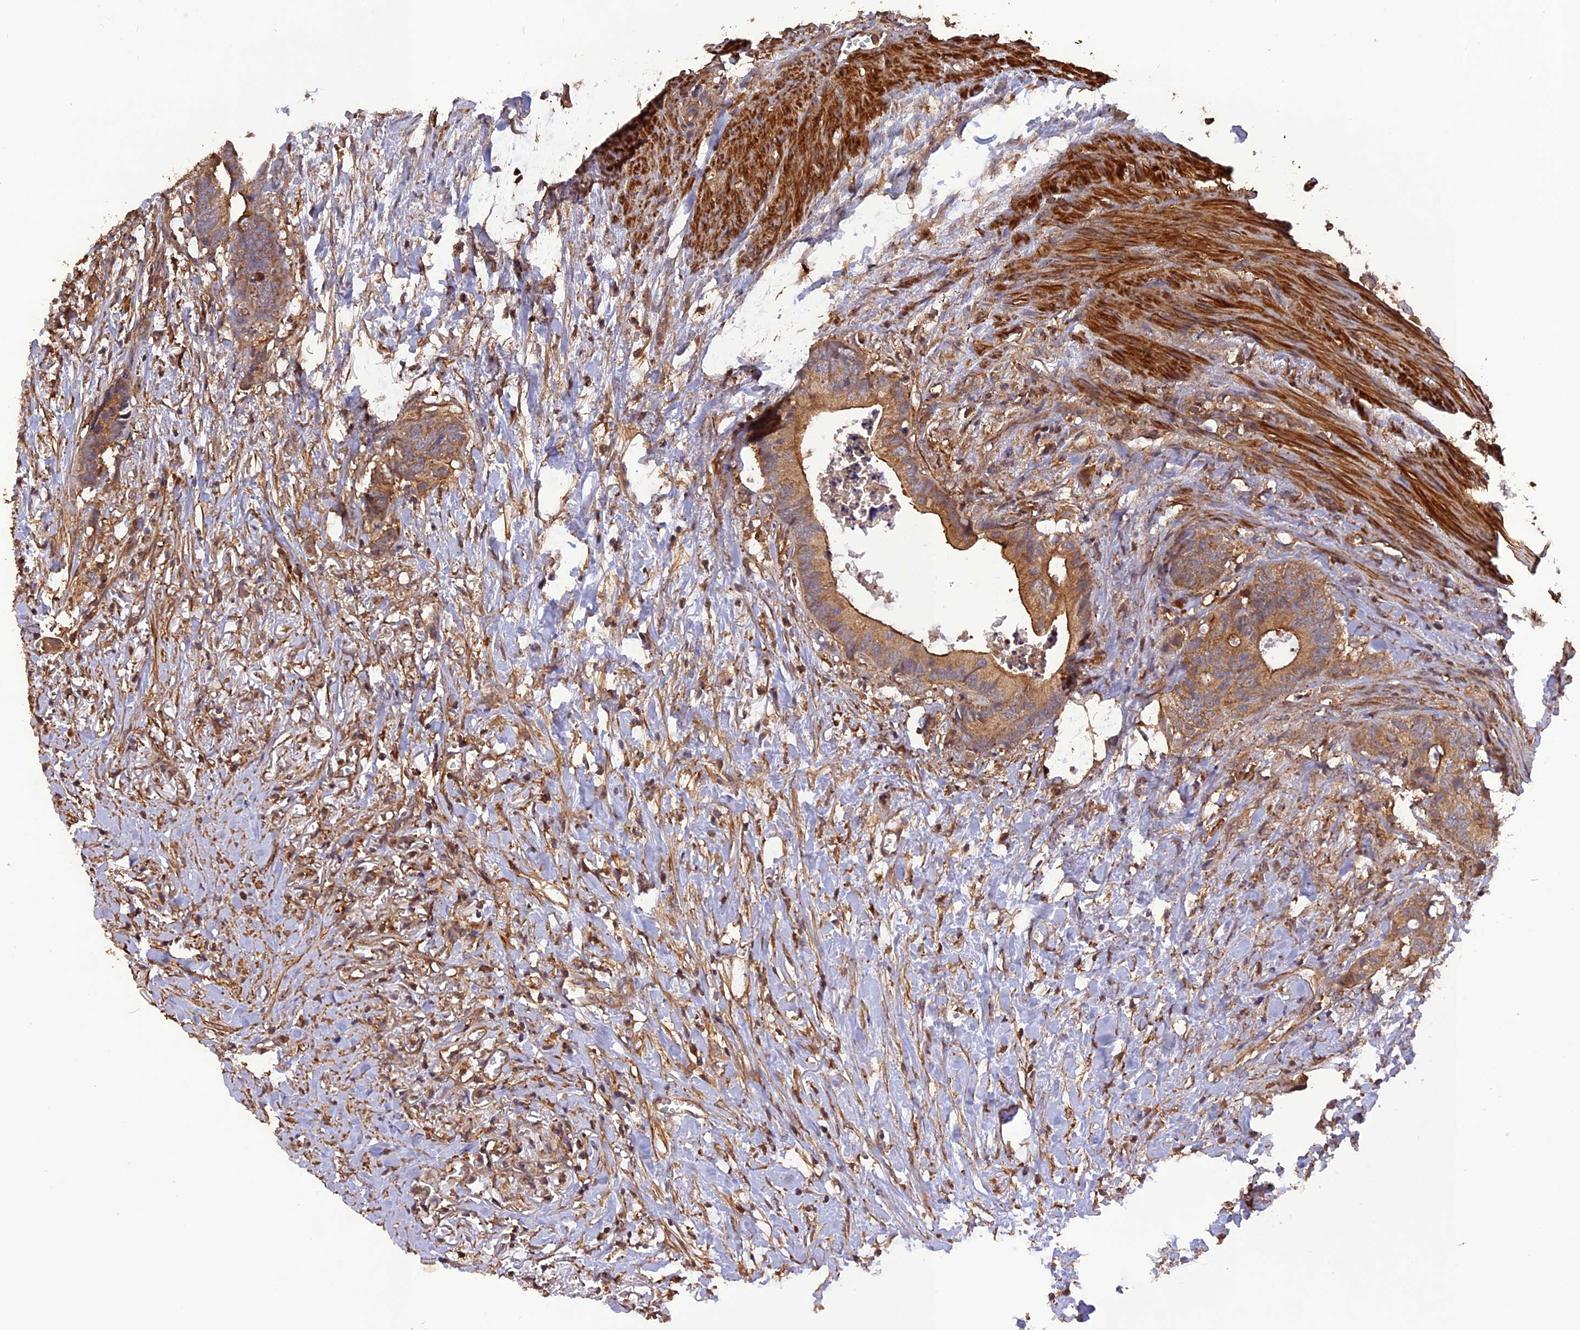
{"staining": {"intensity": "moderate", "quantity": ">75%", "location": "cytoplasmic/membranous"}, "tissue": "colorectal cancer", "cell_type": "Tumor cells", "image_type": "cancer", "snomed": [{"axis": "morphology", "description": "Adenocarcinoma, NOS"}, {"axis": "topography", "description": "Colon"}], "caption": "Moderate cytoplasmic/membranous staining for a protein is identified in approximately >75% of tumor cells of colorectal cancer using IHC.", "gene": "STOML1", "patient": {"sex": "female", "age": 57}}